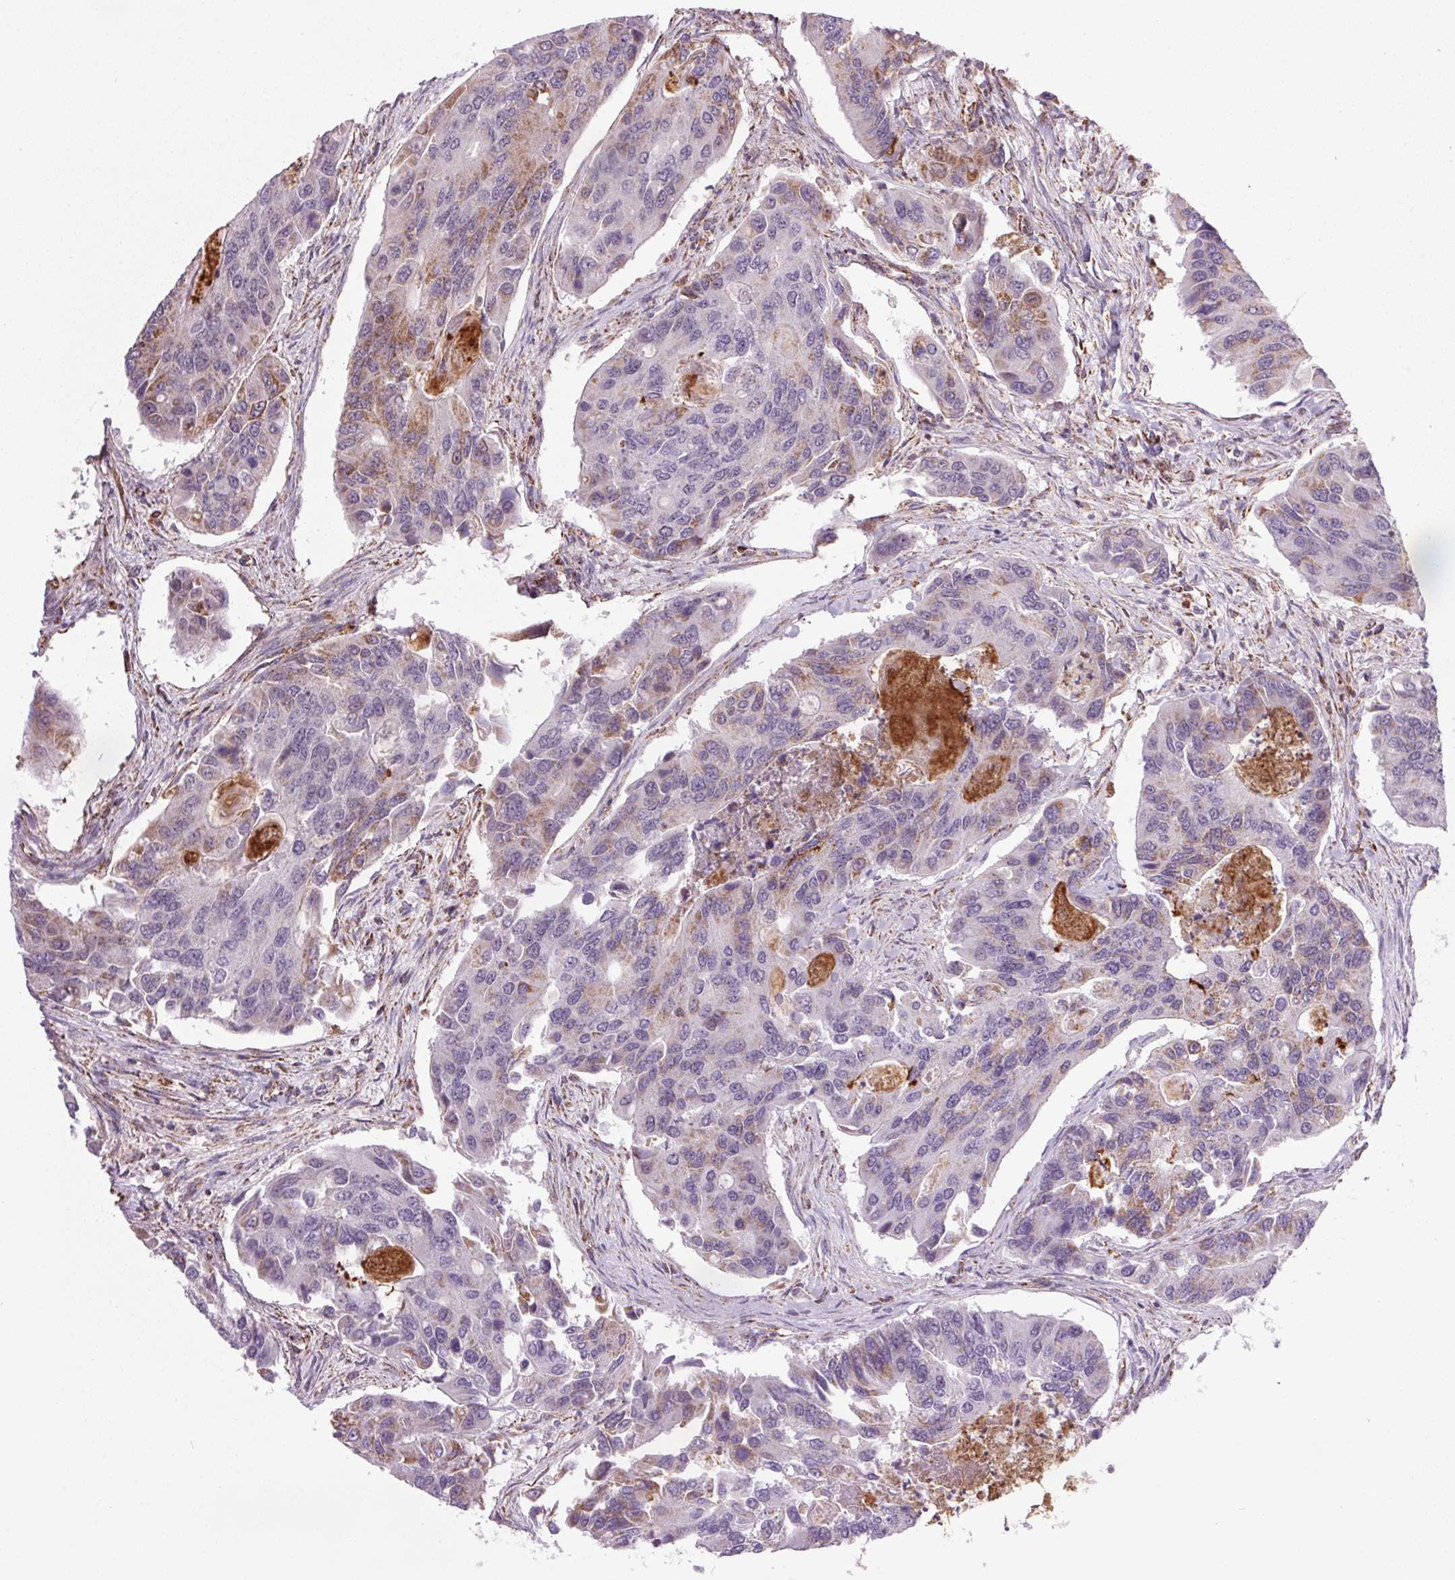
{"staining": {"intensity": "weak", "quantity": "25%-75%", "location": "cytoplasmic/membranous"}, "tissue": "colorectal cancer", "cell_type": "Tumor cells", "image_type": "cancer", "snomed": [{"axis": "morphology", "description": "Adenocarcinoma, NOS"}, {"axis": "topography", "description": "Colon"}], "caption": "The histopathology image demonstrates staining of colorectal cancer, revealing weak cytoplasmic/membranous protein staining (brown color) within tumor cells.", "gene": "NDUFS6", "patient": {"sex": "female", "age": 67}}